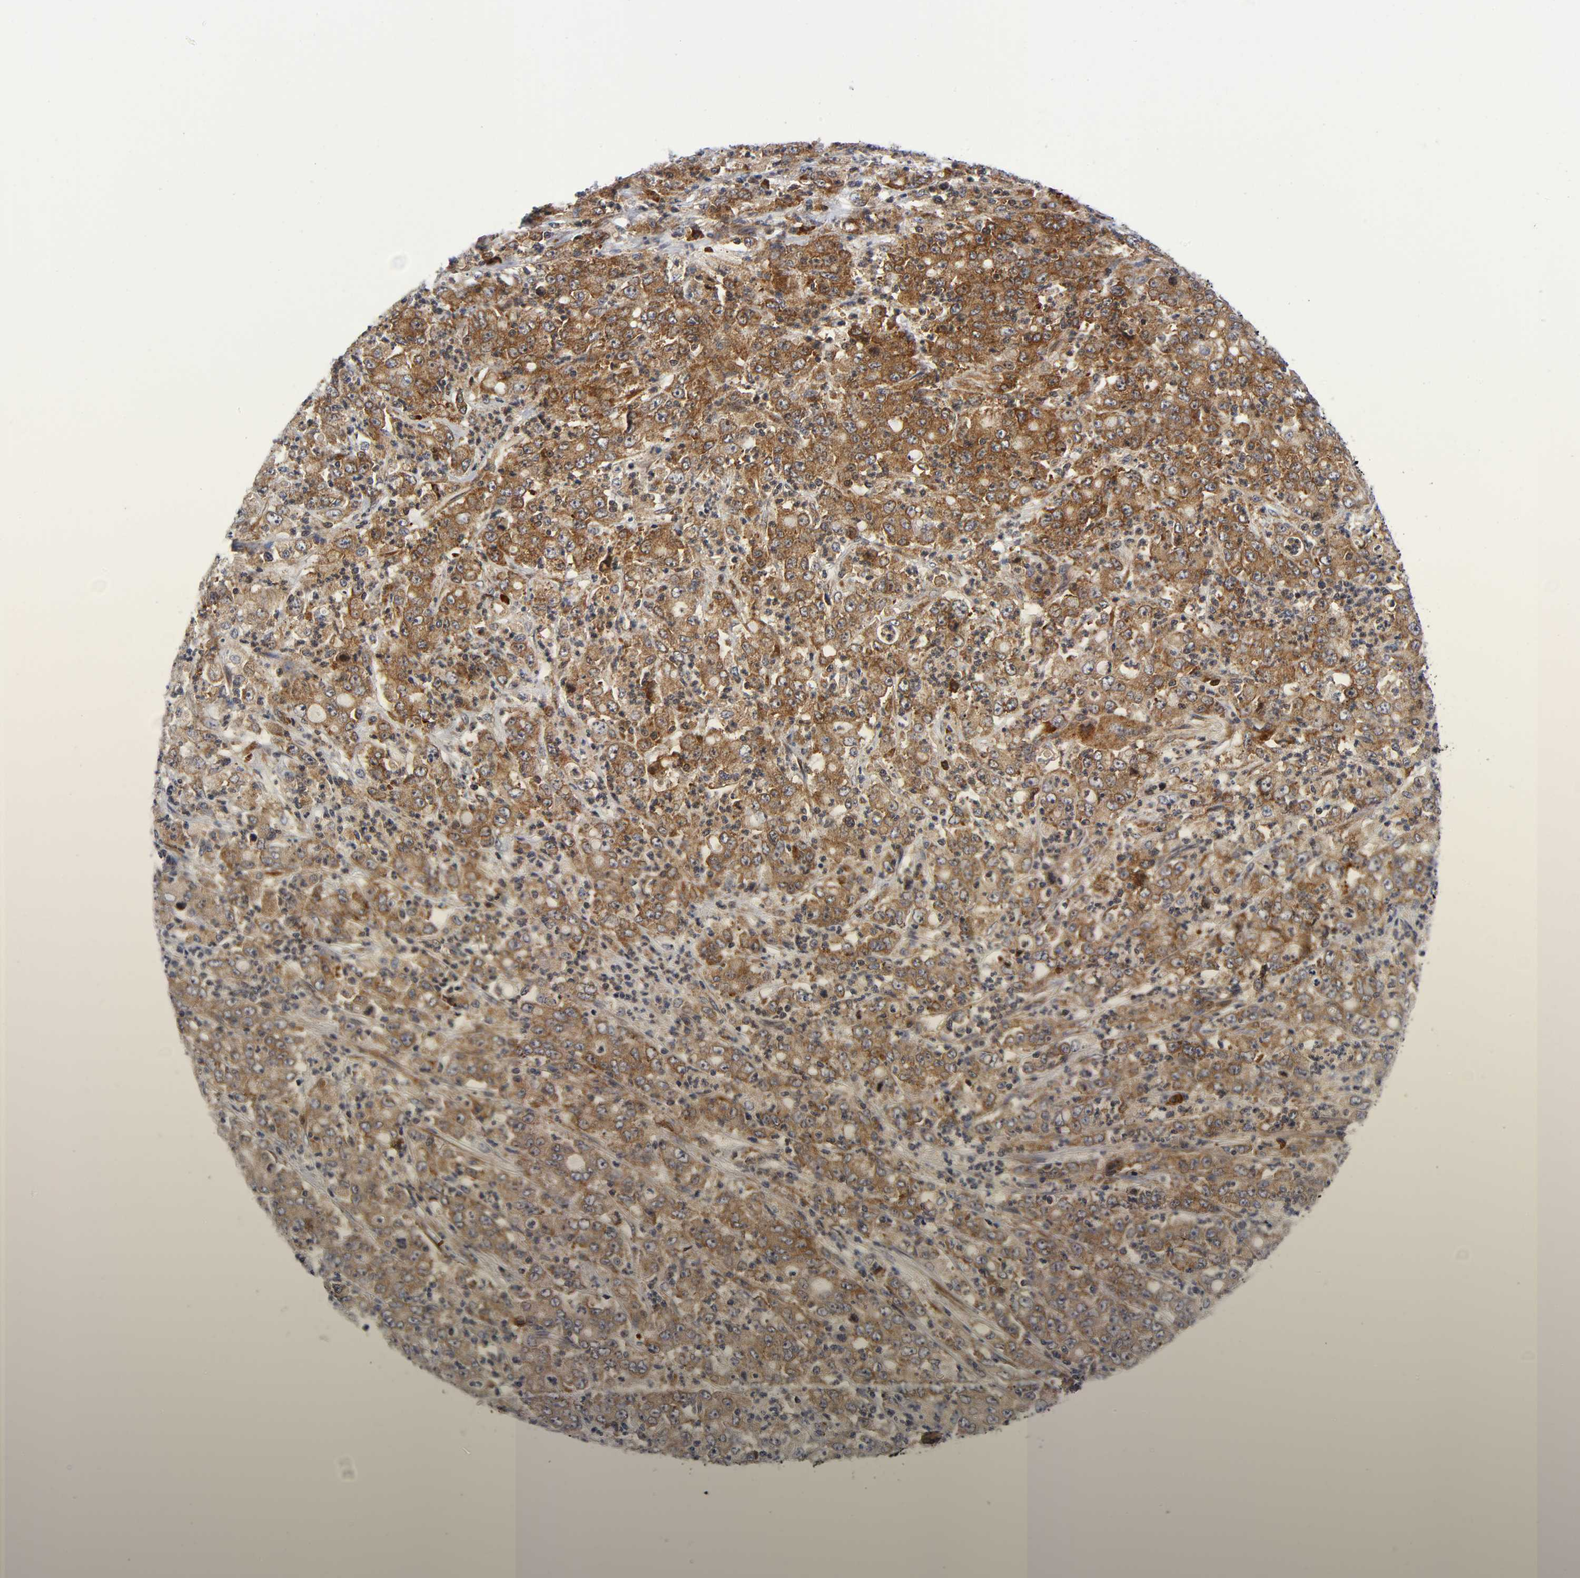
{"staining": {"intensity": "strong", "quantity": ">75%", "location": "cytoplasmic/membranous"}, "tissue": "stomach cancer", "cell_type": "Tumor cells", "image_type": "cancer", "snomed": [{"axis": "morphology", "description": "Adenocarcinoma, NOS"}, {"axis": "topography", "description": "Stomach, lower"}], "caption": "Tumor cells exhibit strong cytoplasmic/membranous expression in approximately >75% of cells in adenocarcinoma (stomach).", "gene": "EIF5", "patient": {"sex": "female", "age": 71}}